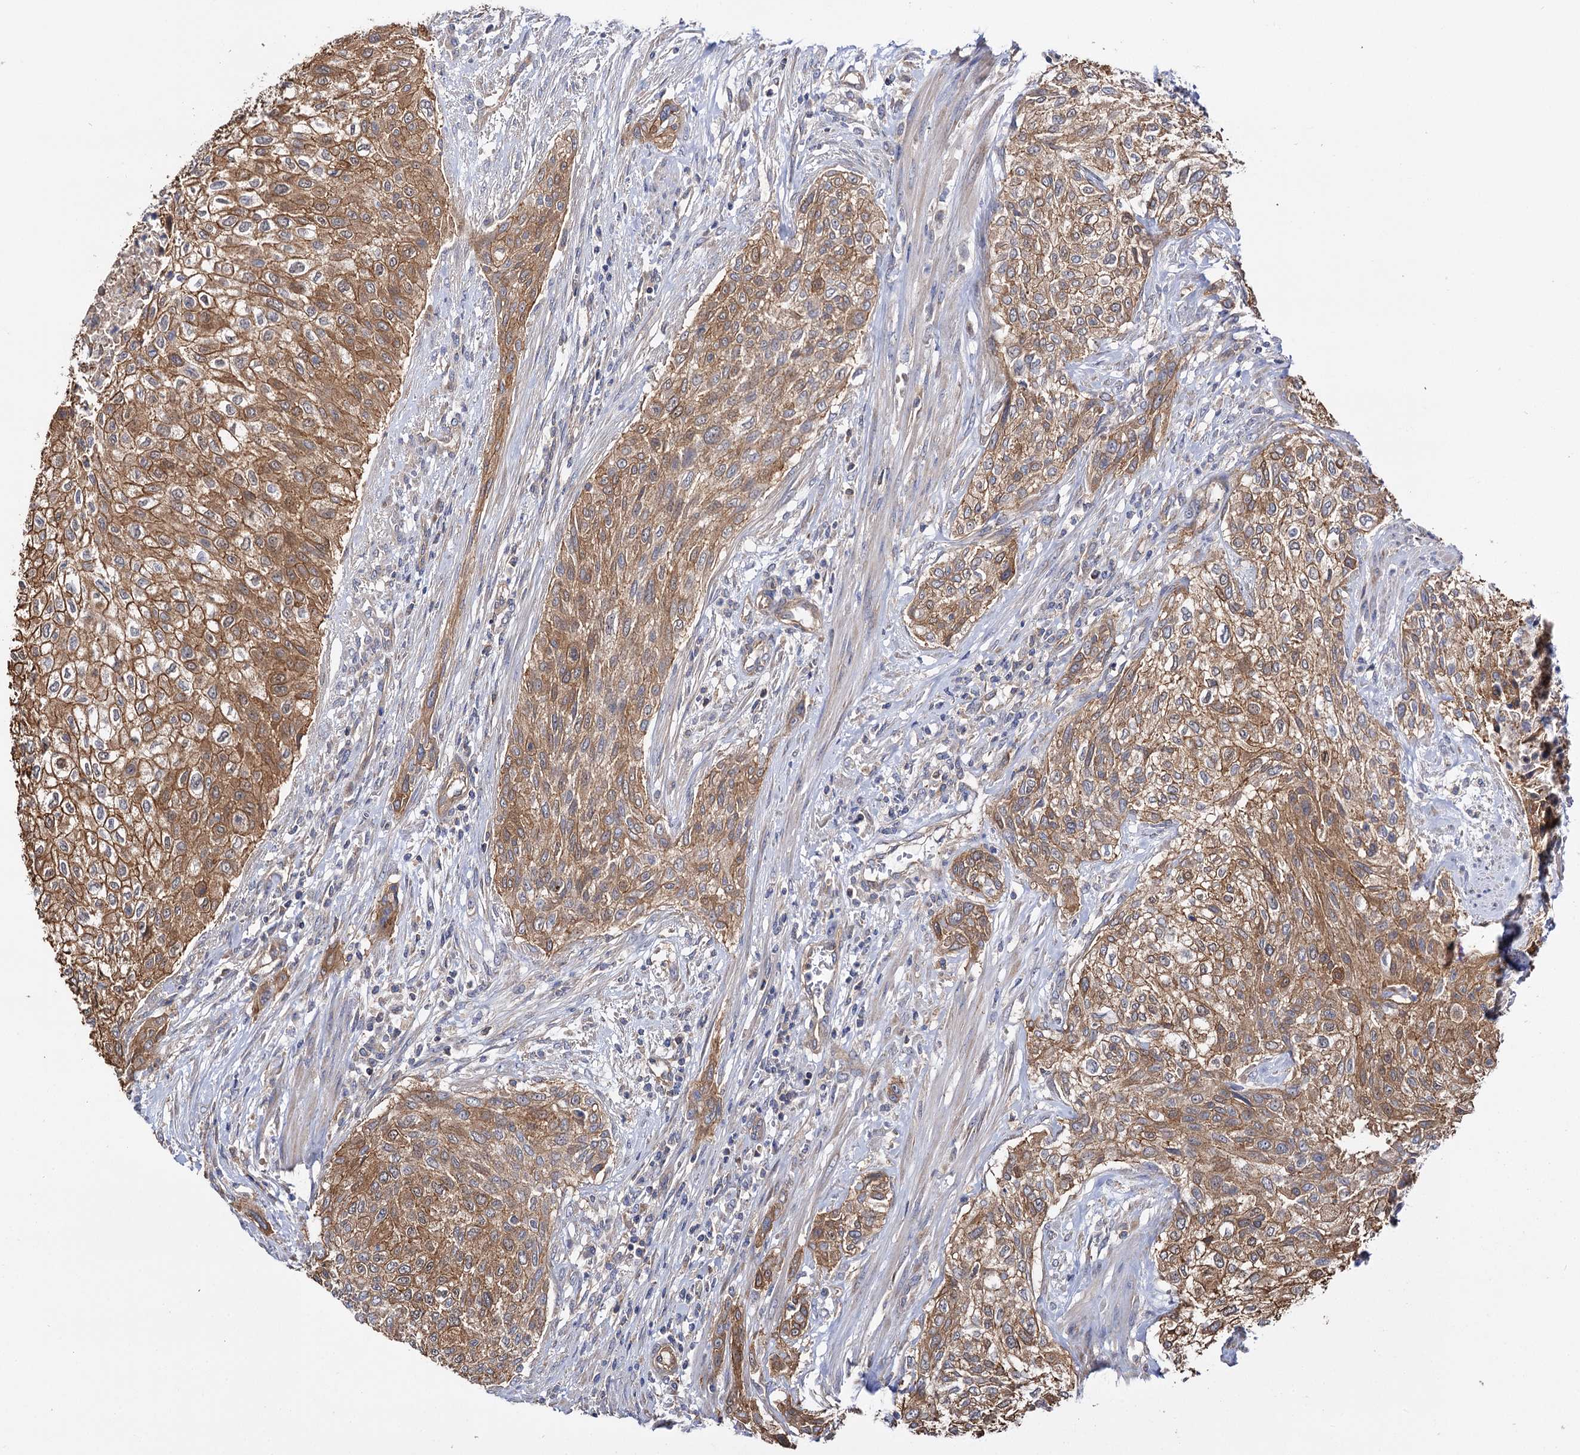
{"staining": {"intensity": "moderate", "quantity": ">75%", "location": "cytoplasmic/membranous"}, "tissue": "urothelial cancer", "cell_type": "Tumor cells", "image_type": "cancer", "snomed": [{"axis": "morphology", "description": "Normal tissue, NOS"}, {"axis": "morphology", "description": "Urothelial carcinoma, NOS"}, {"axis": "topography", "description": "Urinary bladder"}, {"axis": "topography", "description": "Peripheral nerve tissue"}], "caption": "This photomicrograph demonstrates immunohistochemistry staining of urothelial cancer, with medium moderate cytoplasmic/membranous expression in about >75% of tumor cells.", "gene": "IDI1", "patient": {"sex": "male", "age": 35}}